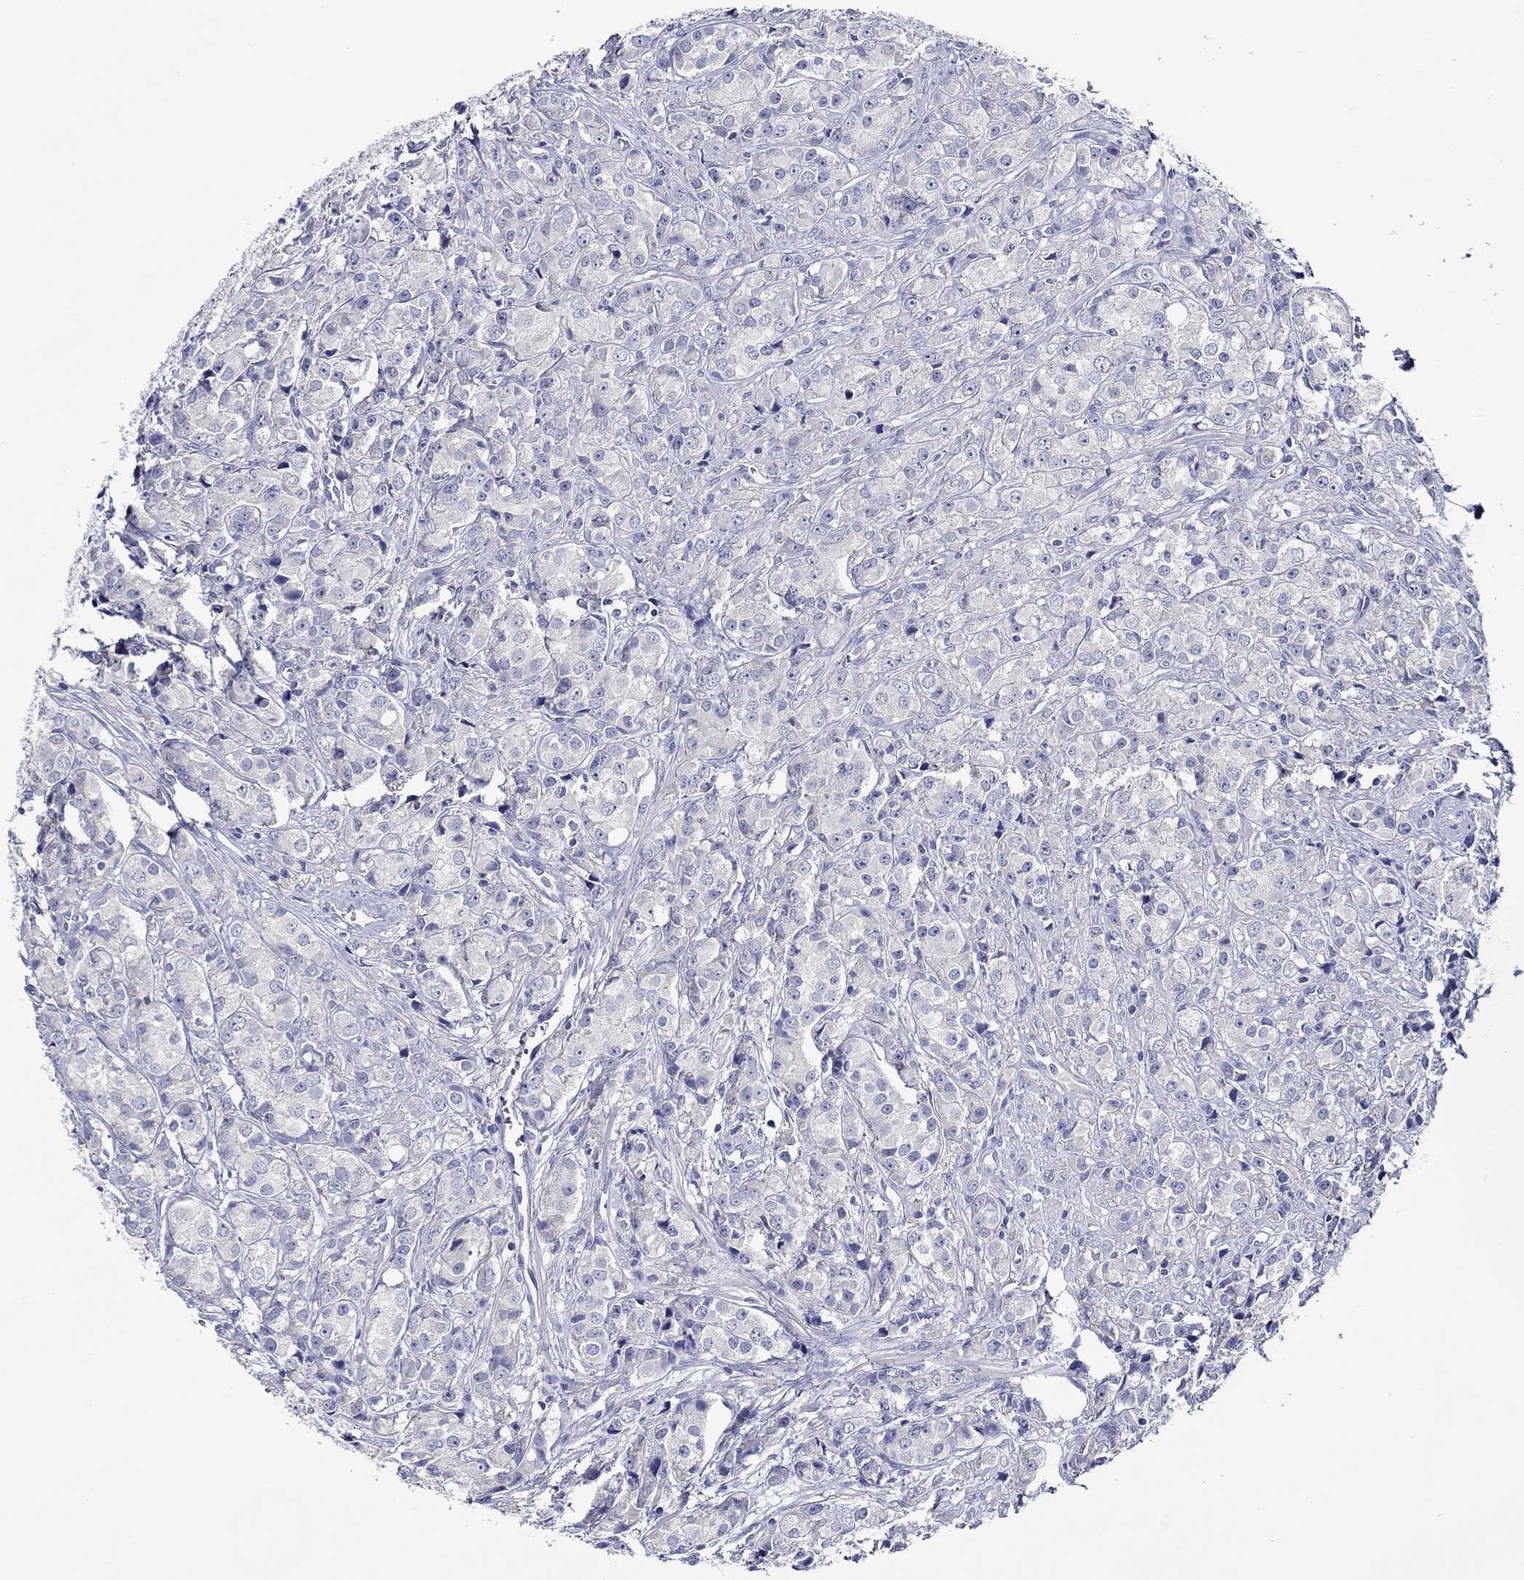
{"staining": {"intensity": "negative", "quantity": "none", "location": "none"}, "tissue": "prostate cancer", "cell_type": "Tumor cells", "image_type": "cancer", "snomed": [{"axis": "morphology", "description": "Adenocarcinoma, Medium grade"}, {"axis": "topography", "description": "Prostate"}], "caption": "A histopathology image of prostate medium-grade adenocarcinoma stained for a protein shows no brown staining in tumor cells. (Immunohistochemistry (ihc), brightfield microscopy, high magnification).", "gene": "CHIT1", "patient": {"sex": "male", "age": 74}}